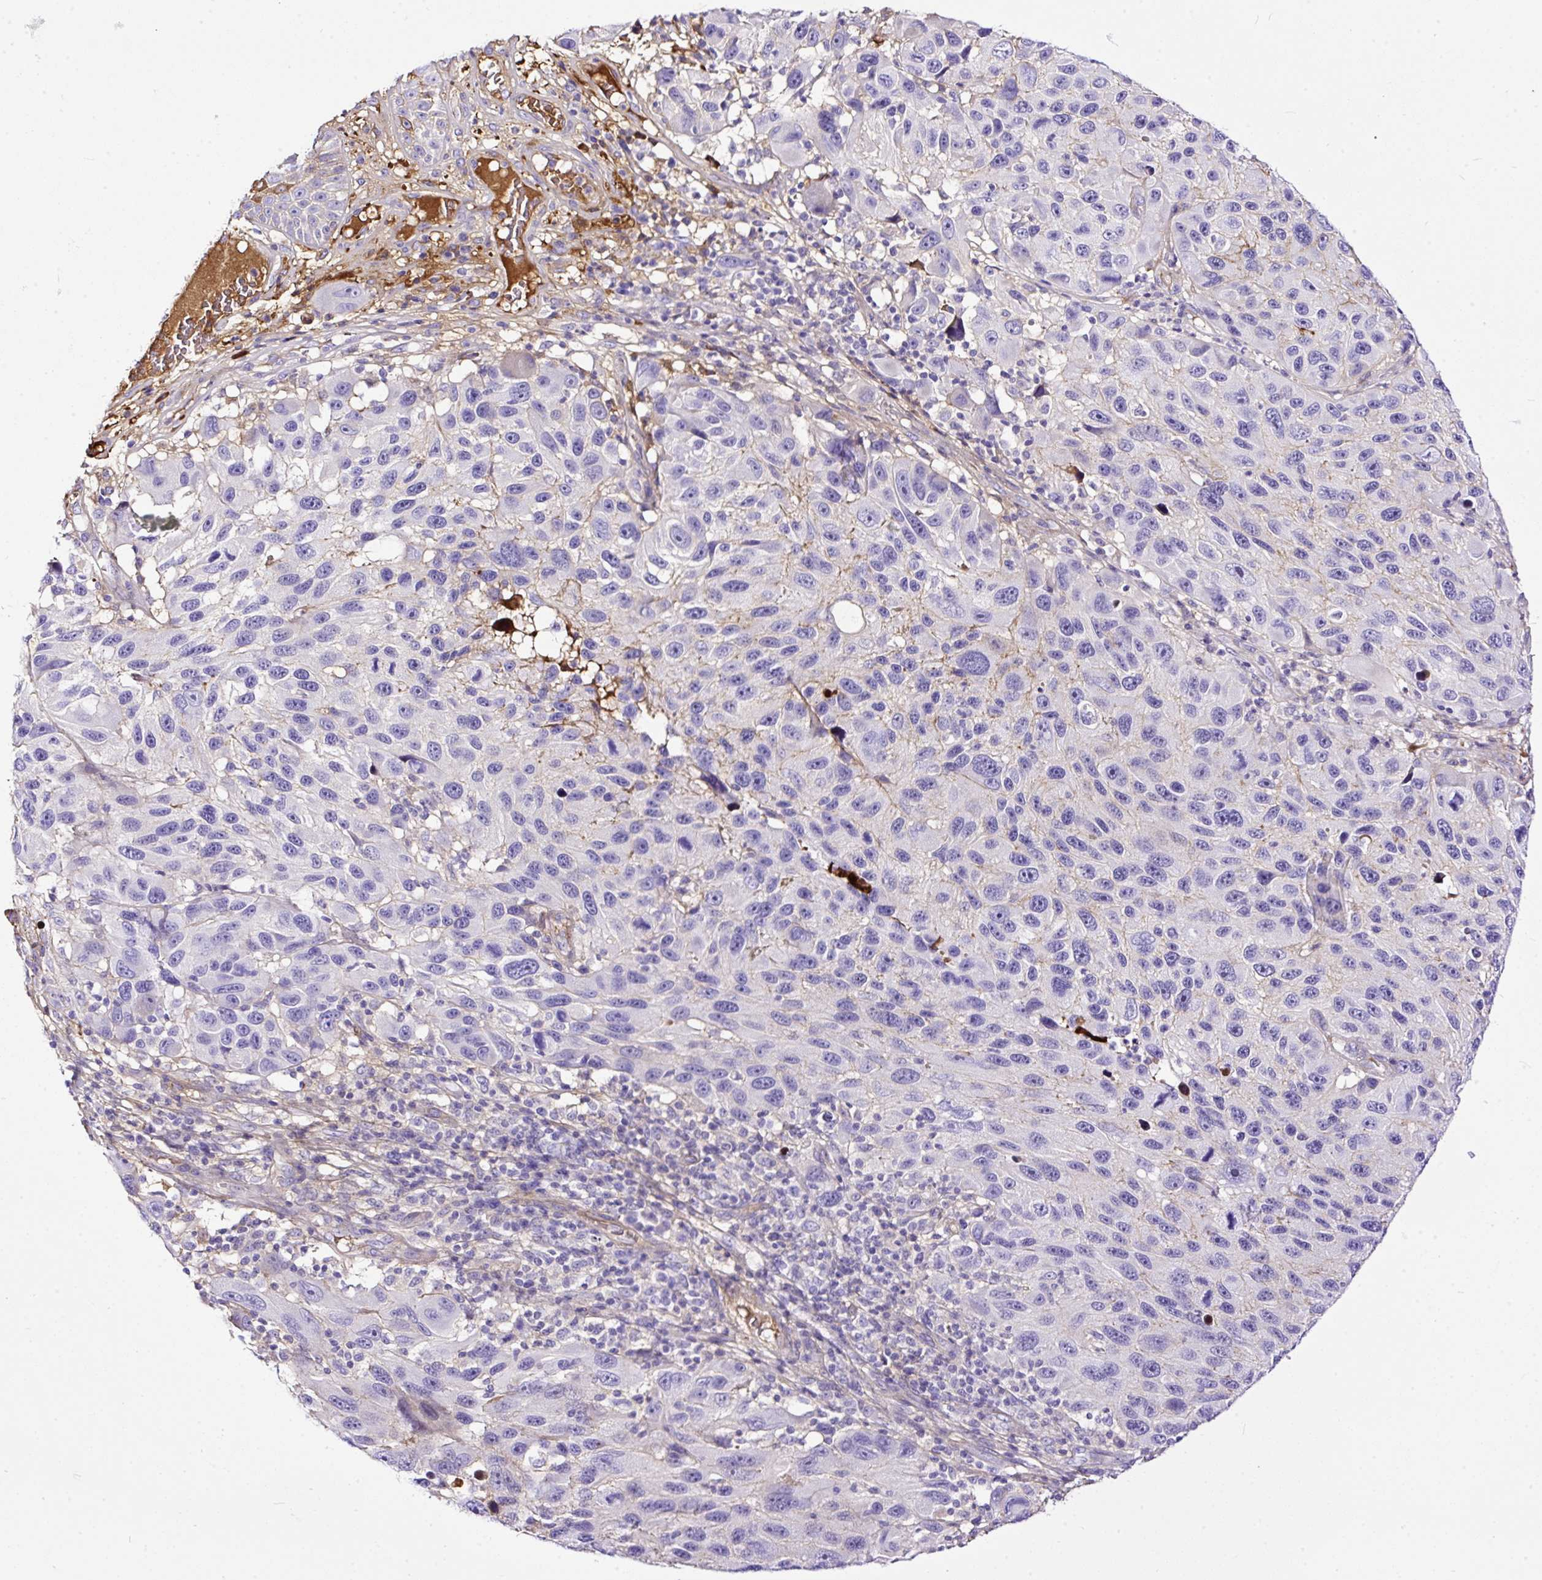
{"staining": {"intensity": "negative", "quantity": "none", "location": "none"}, "tissue": "melanoma", "cell_type": "Tumor cells", "image_type": "cancer", "snomed": [{"axis": "morphology", "description": "Malignant melanoma, NOS"}, {"axis": "topography", "description": "Skin"}], "caption": "This histopathology image is of malignant melanoma stained with immunohistochemistry (IHC) to label a protein in brown with the nuclei are counter-stained blue. There is no staining in tumor cells. (Stains: DAB (3,3'-diaminobenzidine) immunohistochemistry with hematoxylin counter stain, Microscopy: brightfield microscopy at high magnification).", "gene": "CLEC3B", "patient": {"sex": "male", "age": 53}}